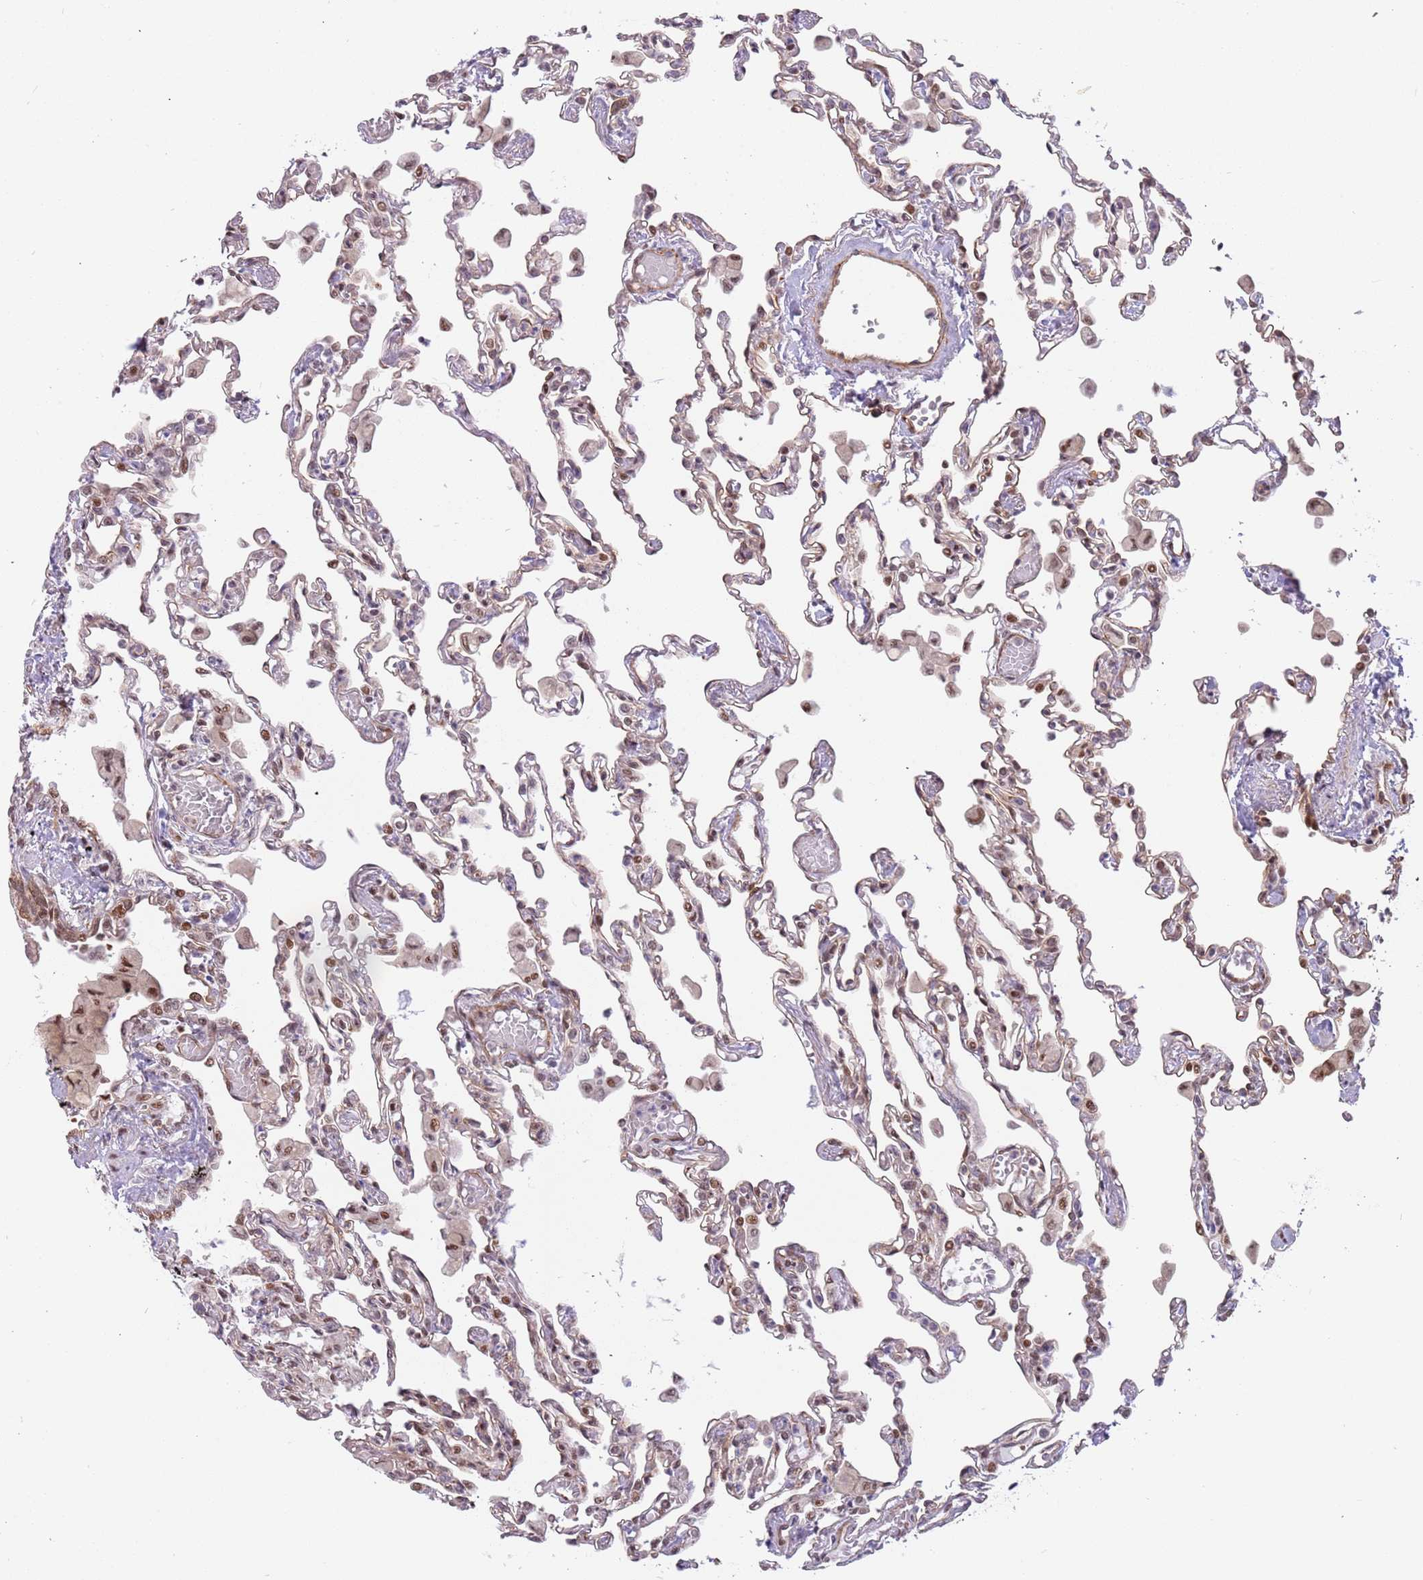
{"staining": {"intensity": "weak", "quantity": "25%-75%", "location": "nuclear"}, "tissue": "lung", "cell_type": "Alveolar cells", "image_type": "normal", "snomed": [{"axis": "morphology", "description": "Normal tissue, NOS"}, {"axis": "topography", "description": "Bronchus"}, {"axis": "topography", "description": "Lung"}], "caption": "Alveolar cells exhibit low levels of weak nuclear expression in approximately 25%-75% of cells in normal lung.", "gene": "LRMDA", "patient": {"sex": "female", "age": 49}}